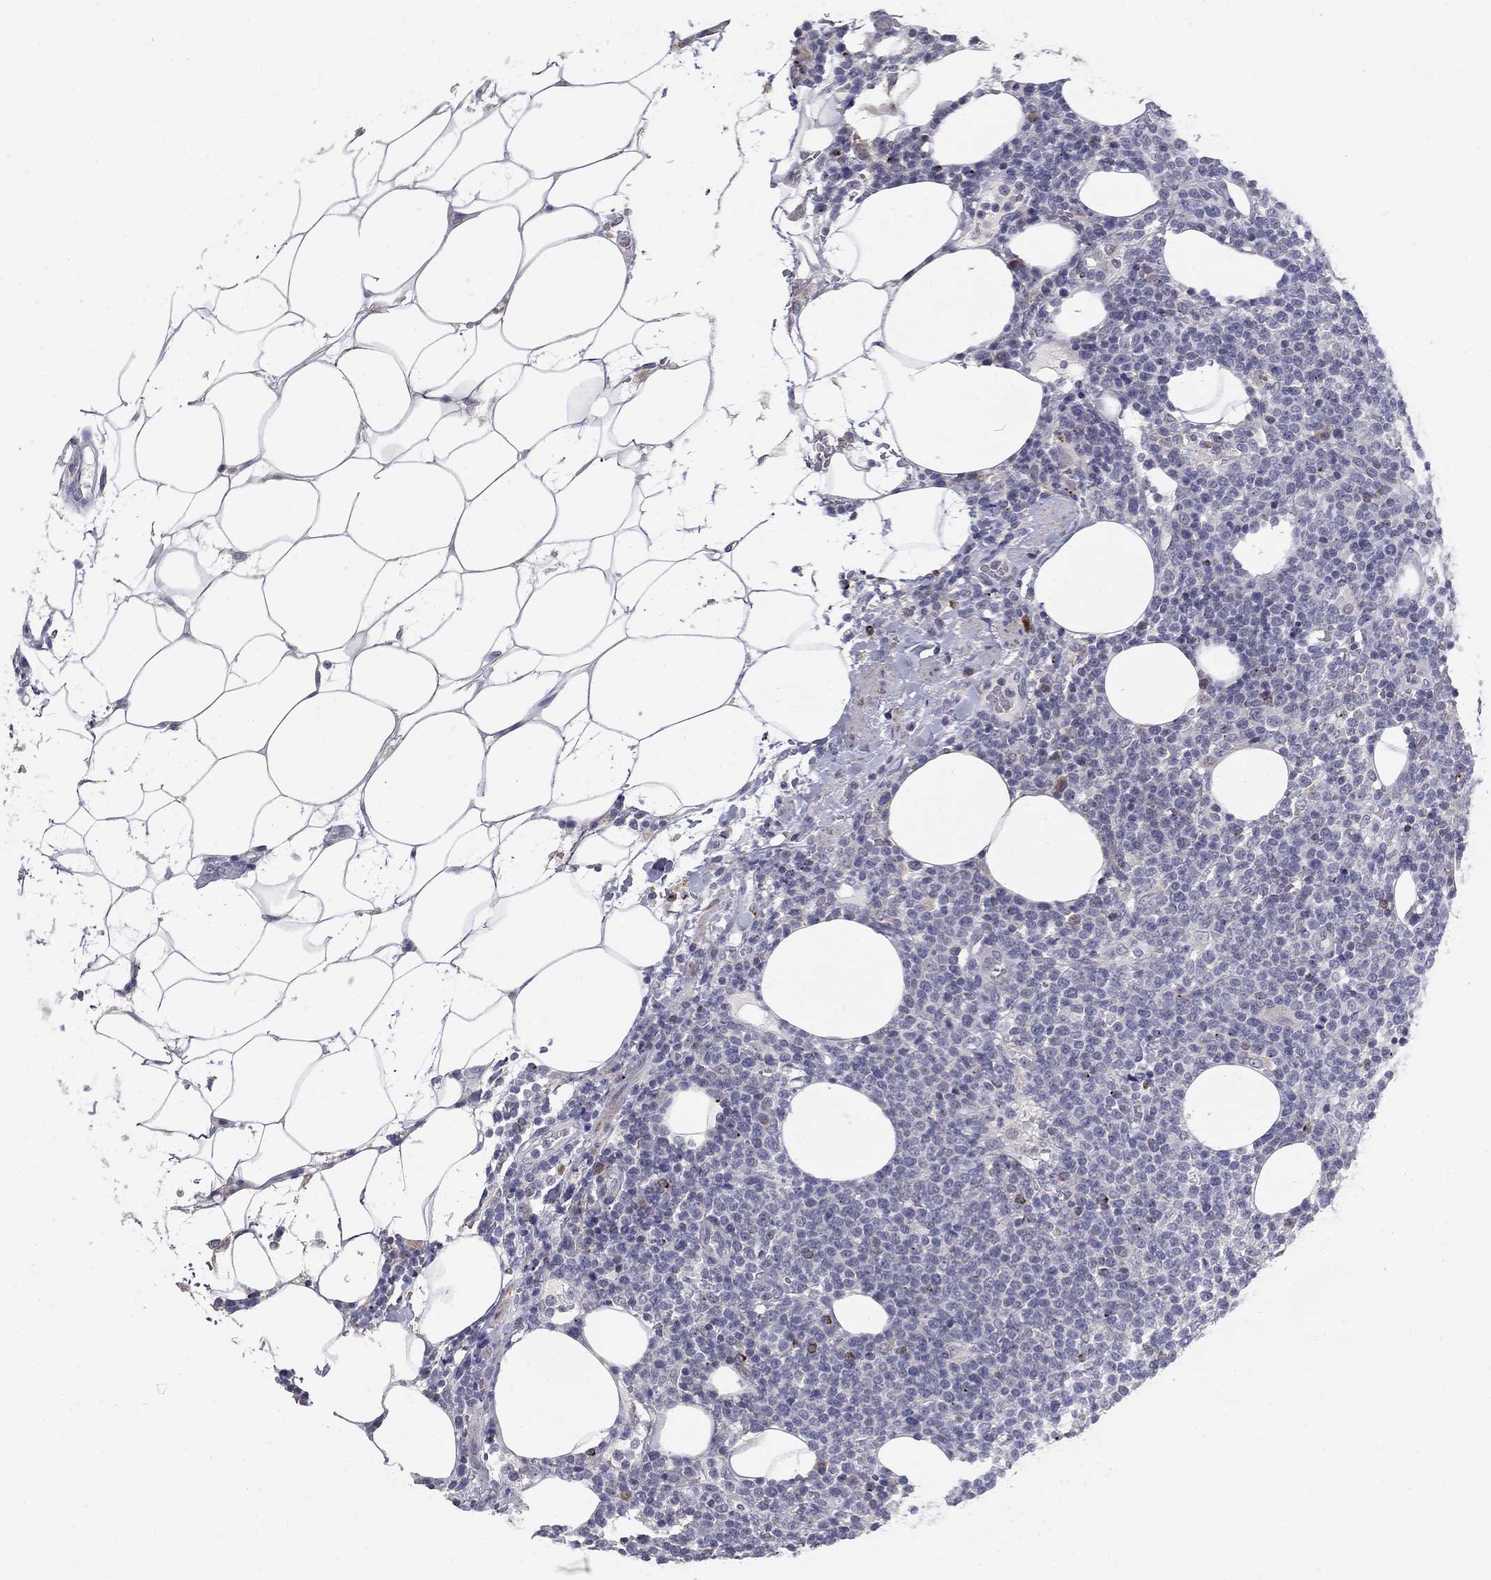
{"staining": {"intensity": "negative", "quantity": "none", "location": "none"}, "tissue": "lymphoma", "cell_type": "Tumor cells", "image_type": "cancer", "snomed": [{"axis": "morphology", "description": "Malignant lymphoma, non-Hodgkin's type, High grade"}, {"axis": "topography", "description": "Lymph node"}], "caption": "Immunohistochemical staining of lymphoma exhibits no significant expression in tumor cells.", "gene": "NTRK2", "patient": {"sex": "male", "age": 61}}